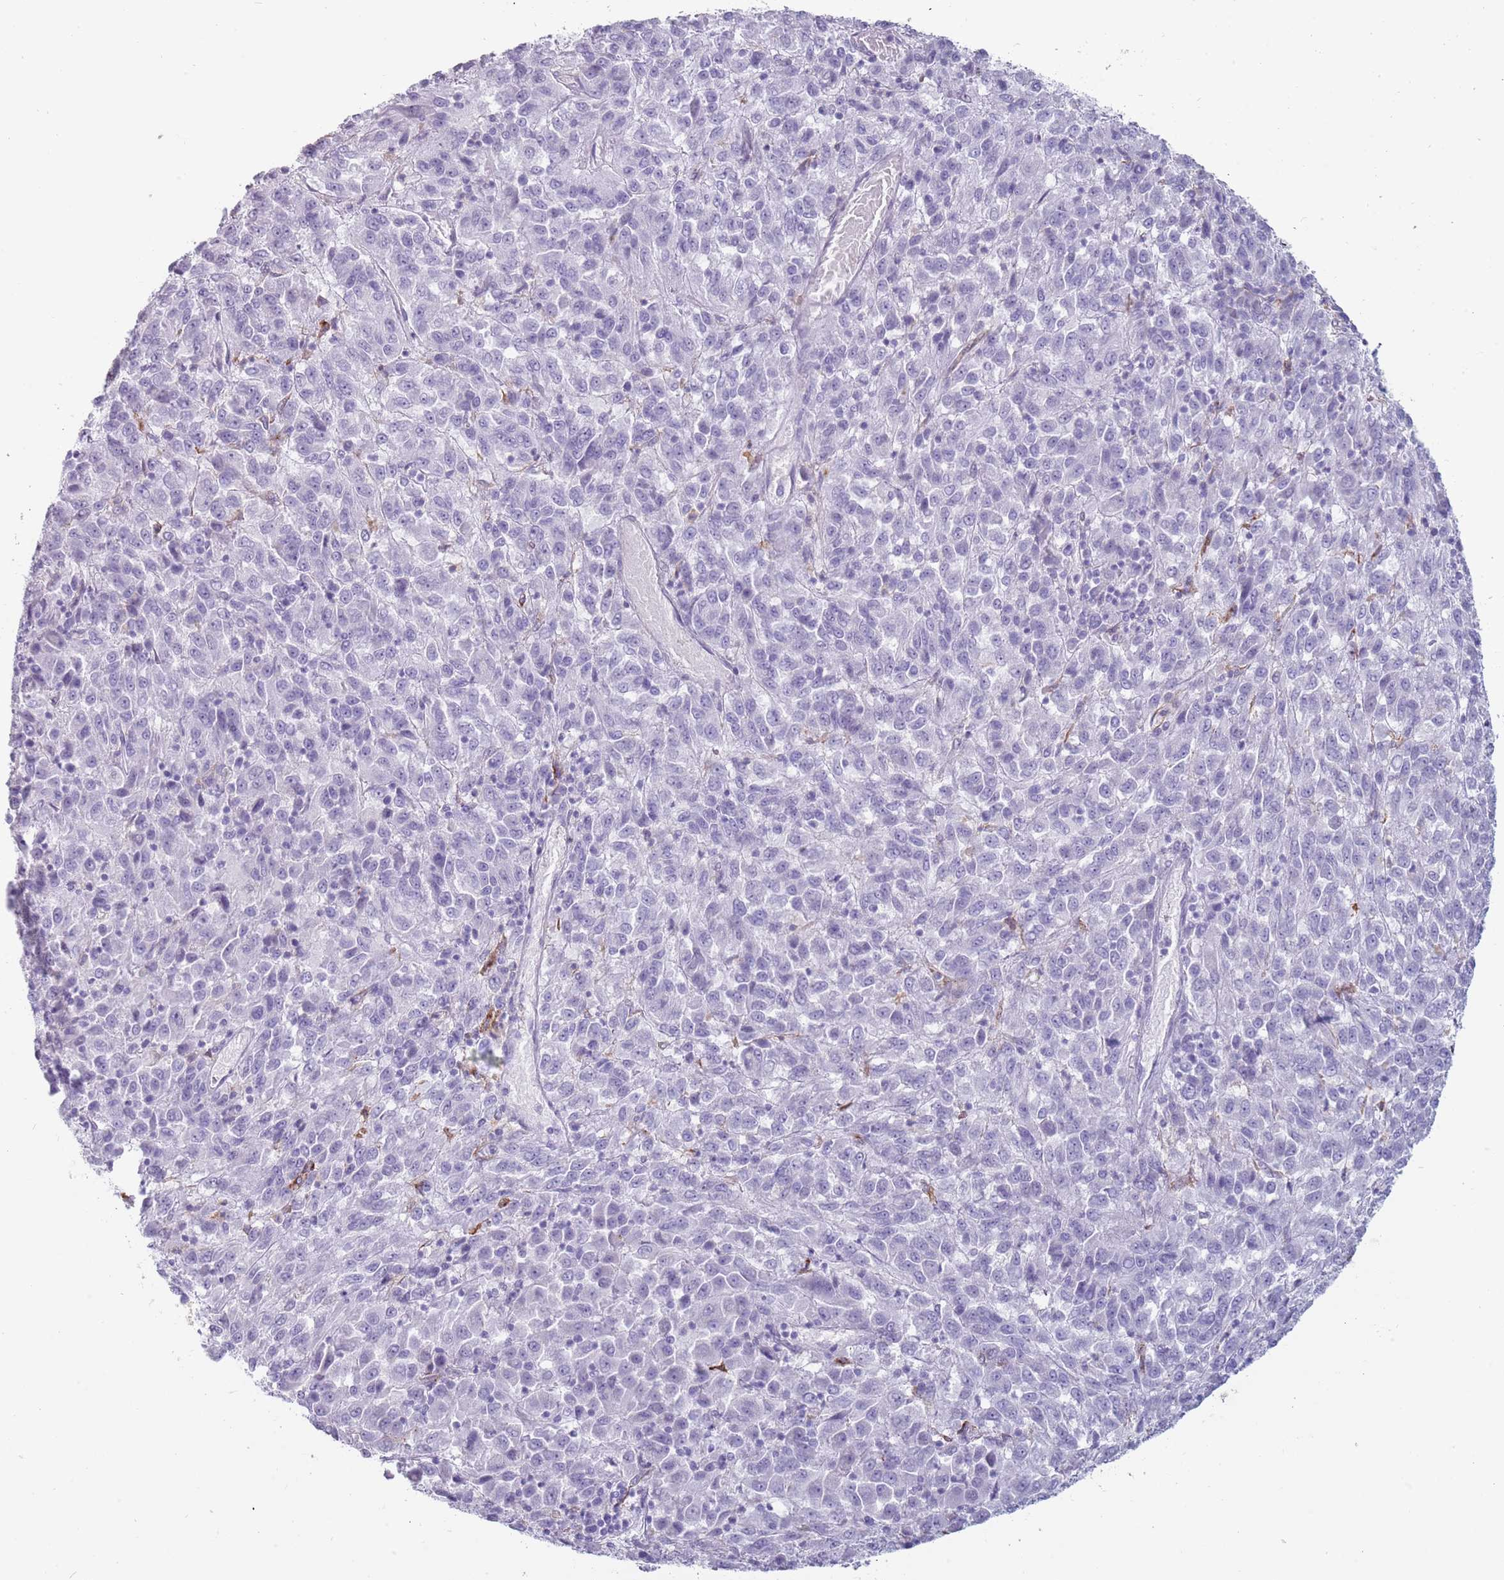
{"staining": {"intensity": "negative", "quantity": "none", "location": "none"}, "tissue": "melanoma", "cell_type": "Tumor cells", "image_type": "cancer", "snomed": [{"axis": "morphology", "description": "Malignant melanoma, Metastatic site"}, {"axis": "topography", "description": "Lung"}], "caption": "This is an IHC micrograph of human melanoma. There is no expression in tumor cells.", "gene": "COLEC12", "patient": {"sex": "male", "age": 64}}